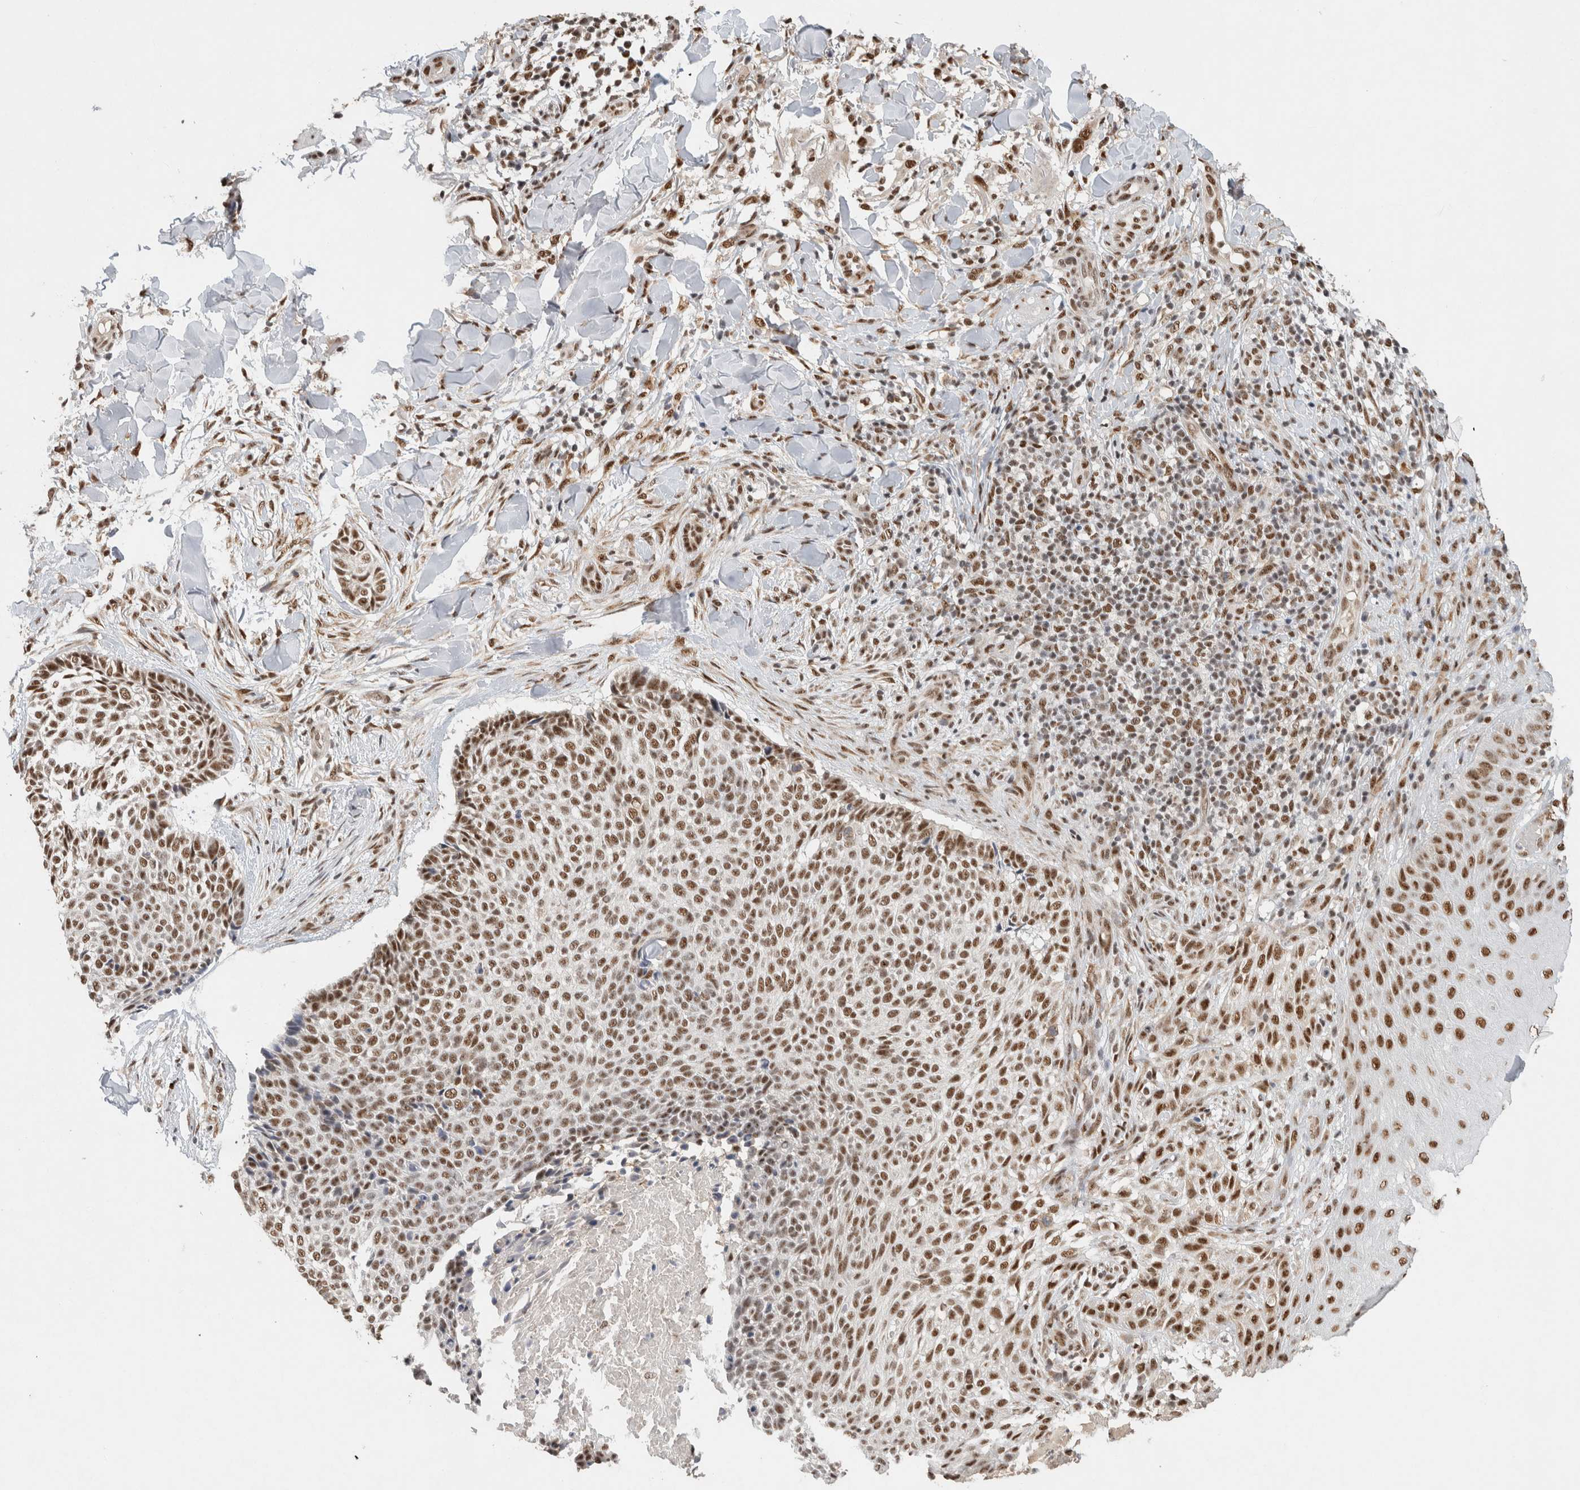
{"staining": {"intensity": "strong", "quantity": ">75%", "location": "nuclear"}, "tissue": "skin cancer", "cell_type": "Tumor cells", "image_type": "cancer", "snomed": [{"axis": "morphology", "description": "Normal tissue, NOS"}, {"axis": "morphology", "description": "Basal cell carcinoma"}, {"axis": "topography", "description": "Skin"}], "caption": "Basal cell carcinoma (skin) stained with immunohistochemistry (IHC) reveals strong nuclear expression in about >75% of tumor cells.", "gene": "DDX42", "patient": {"sex": "male", "age": 67}}